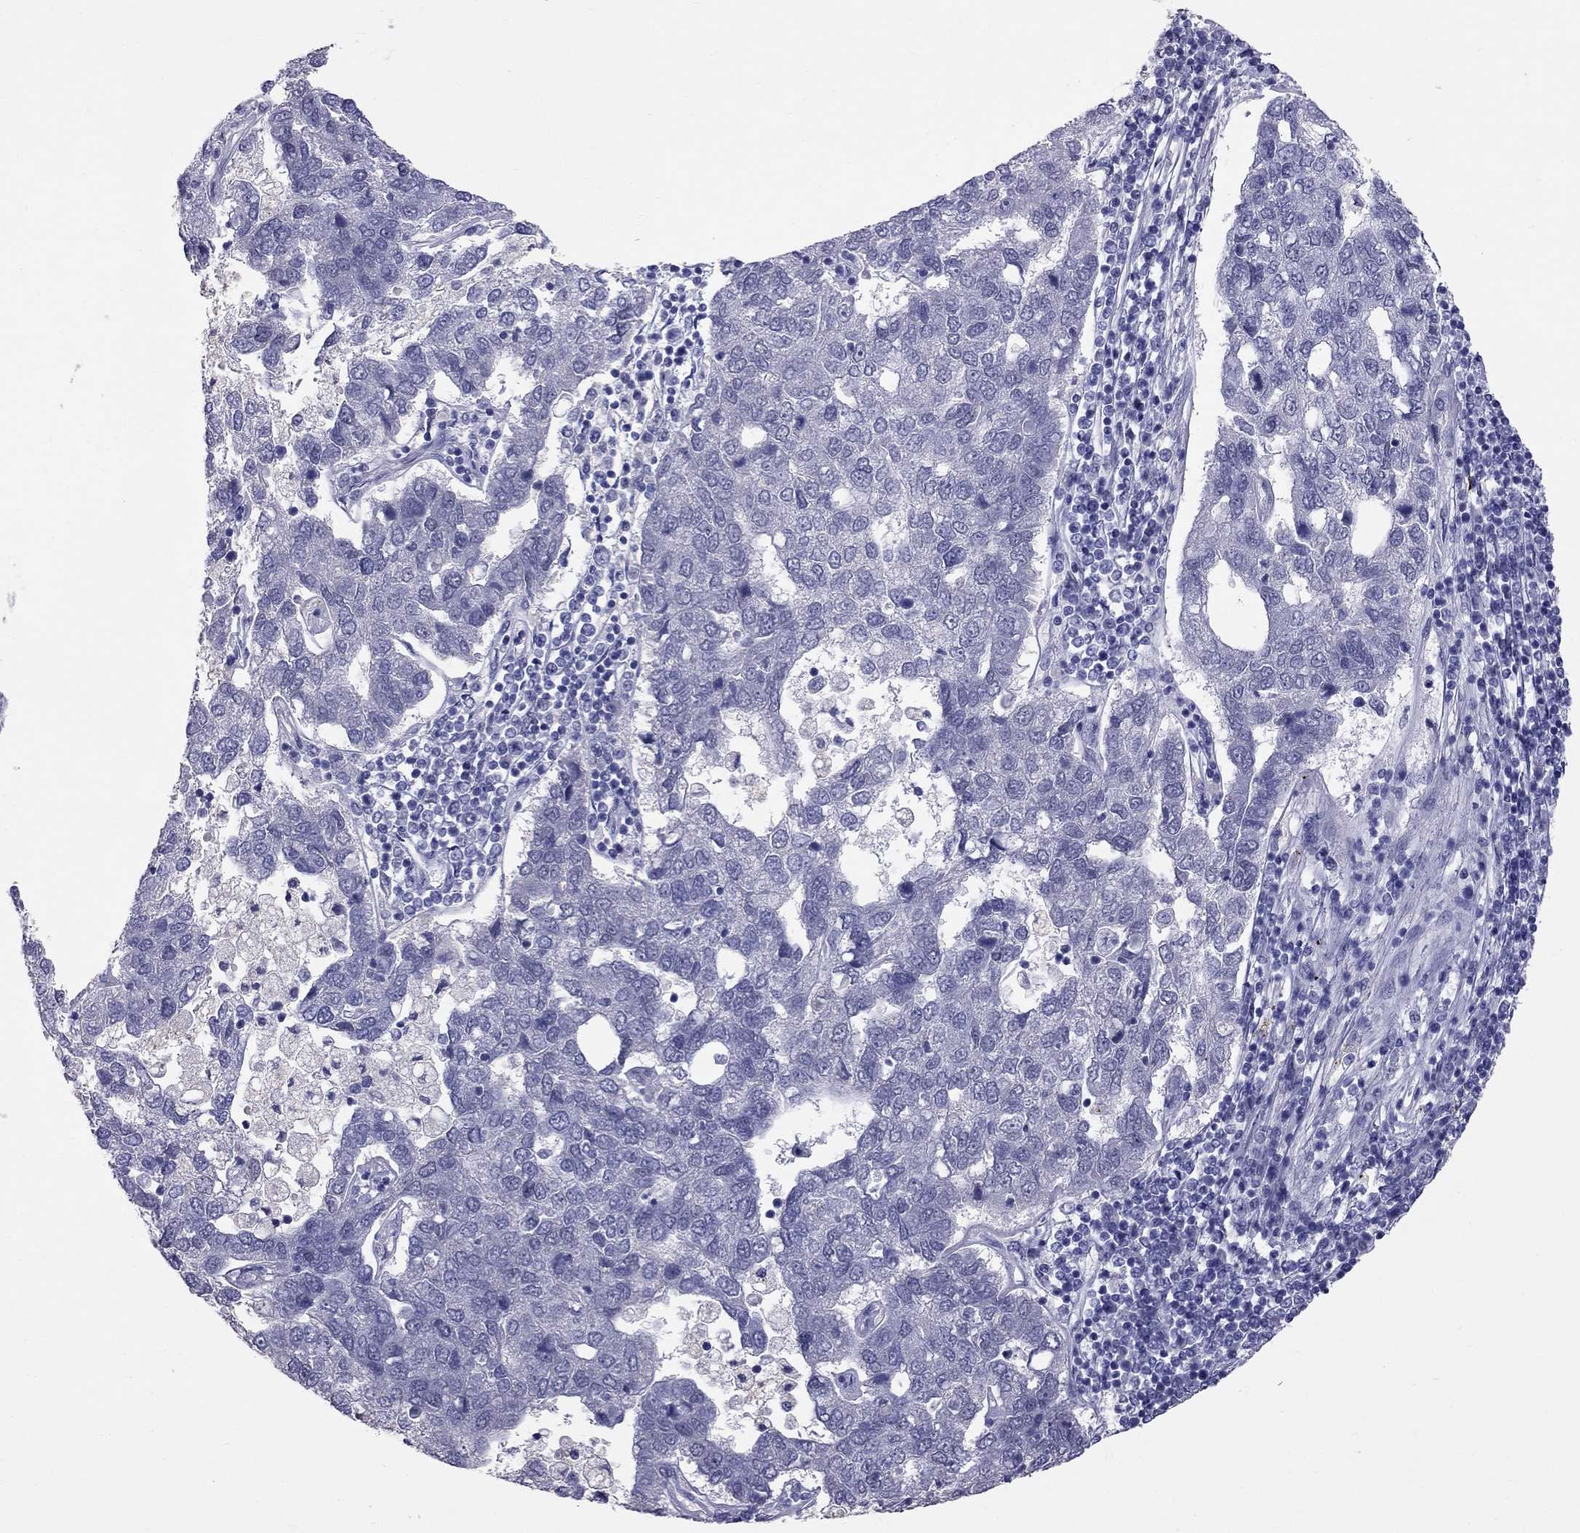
{"staining": {"intensity": "negative", "quantity": "none", "location": "none"}, "tissue": "pancreatic cancer", "cell_type": "Tumor cells", "image_type": "cancer", "snomed": [{"axis": "morphology", "description": "Adenocarcinoma, NOS"}, {"axis": "topography", "description": "Pancreas"}], "caption": "Immunohistochemistry histopathology image of human adenocarcinoma (pancreatic) stained for a protein (brown), which shows no positivity in tumor cells.", "gene": "CFAP91", "patient": {"sex": "female", "age": 61}}